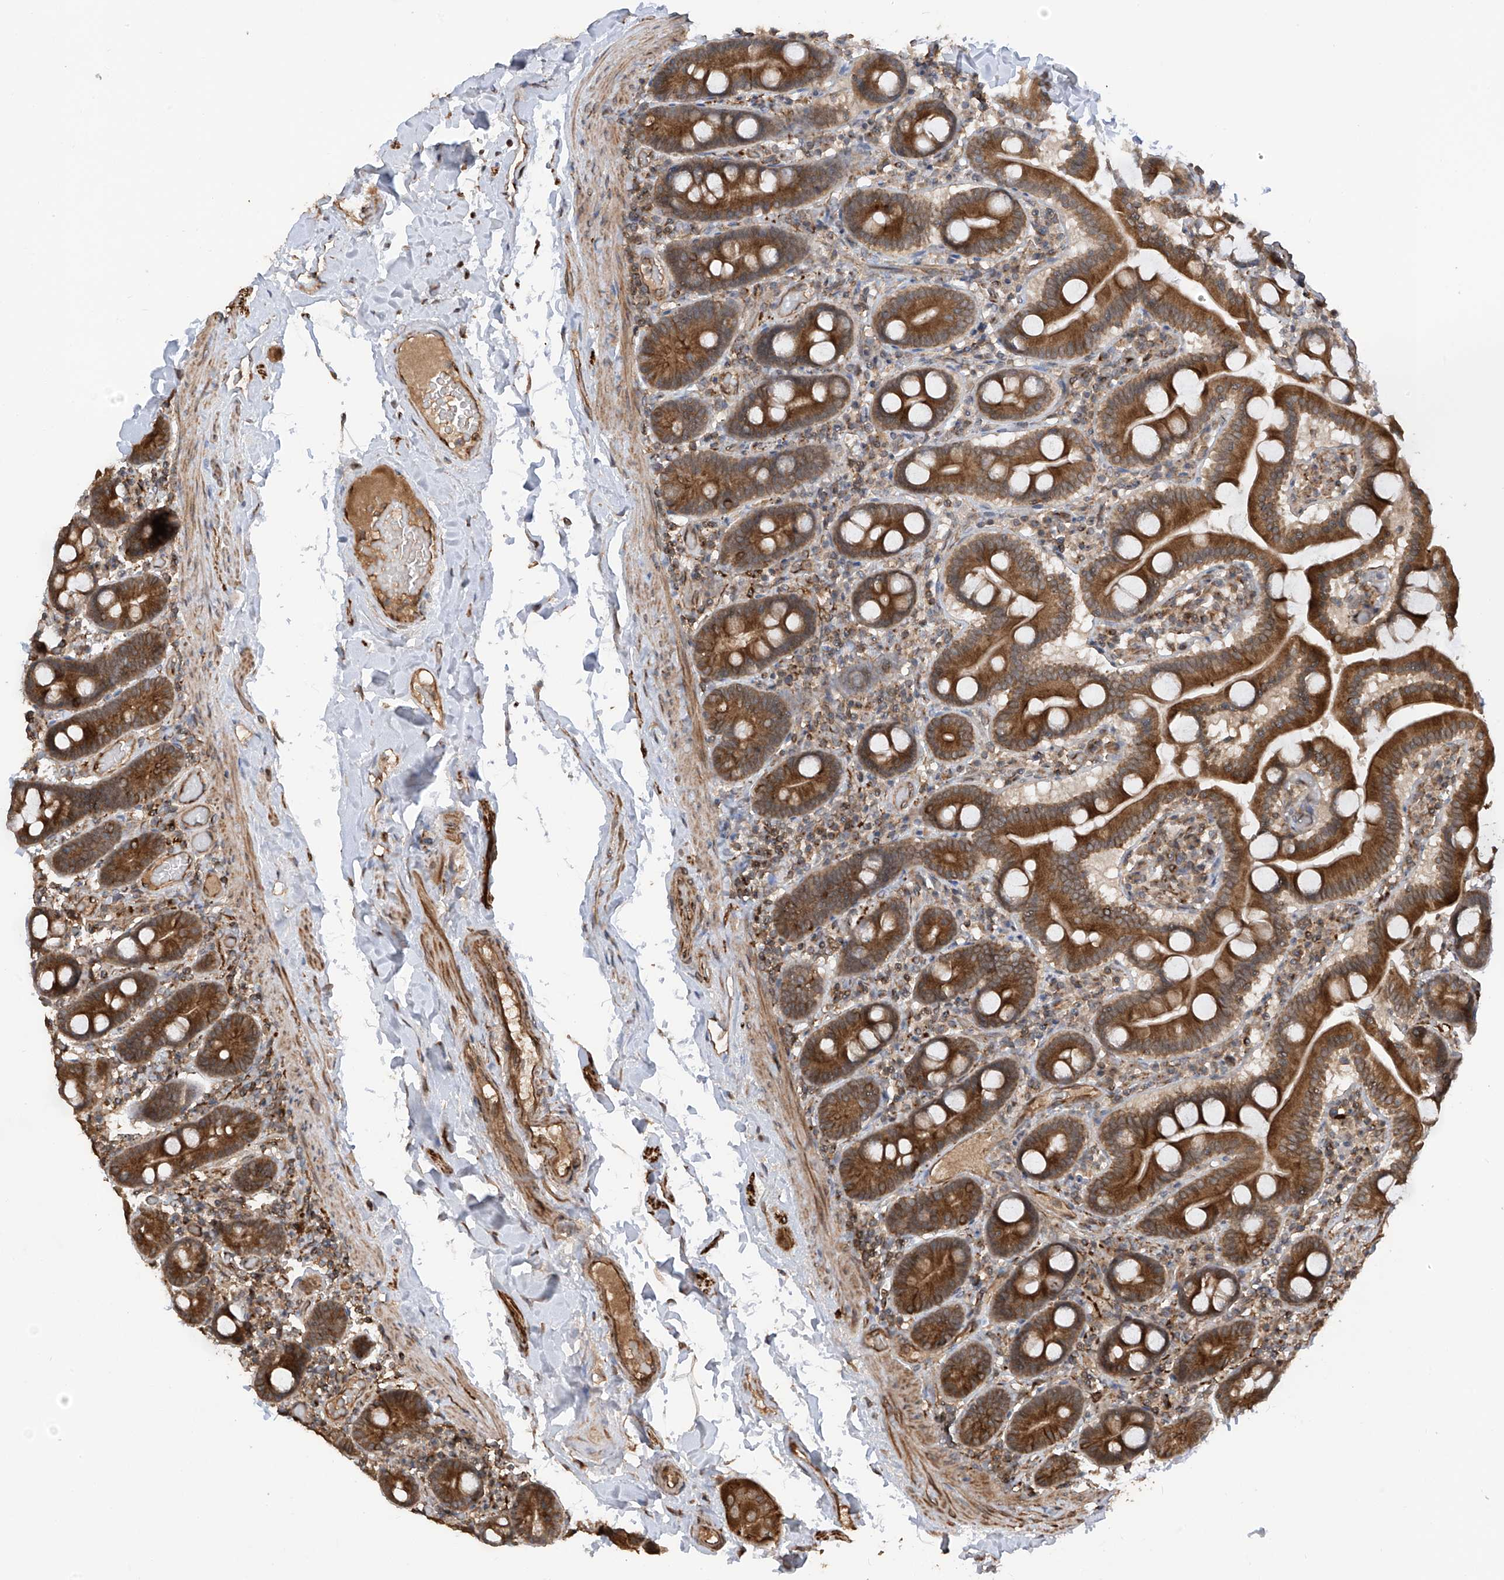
{"staining": {"intensity": "strong", "quantity": ">75%", "location": "cytoplasmic/membranous"}, "tissue": "duodenum", "cell_type": "Glandular cells", "image_type": "normal", "snomed": [{"axis": "morphology", "description": "Normal tissue, NOS"}, {"axis": "topography", "description": "Duodenum"}], "caption": "Glandular cells show strong cytoplasmic/membranous expression in about >75% of cells in unremarkable duodenum. The staining was performed using DAB (3,3'-diaminobenzidine), with brown indicating positive protein expression. Nuclei are stained blue with hematoxylin.", "gene": "RPAIN", "patient": {"sex": "male", "age": 55}}